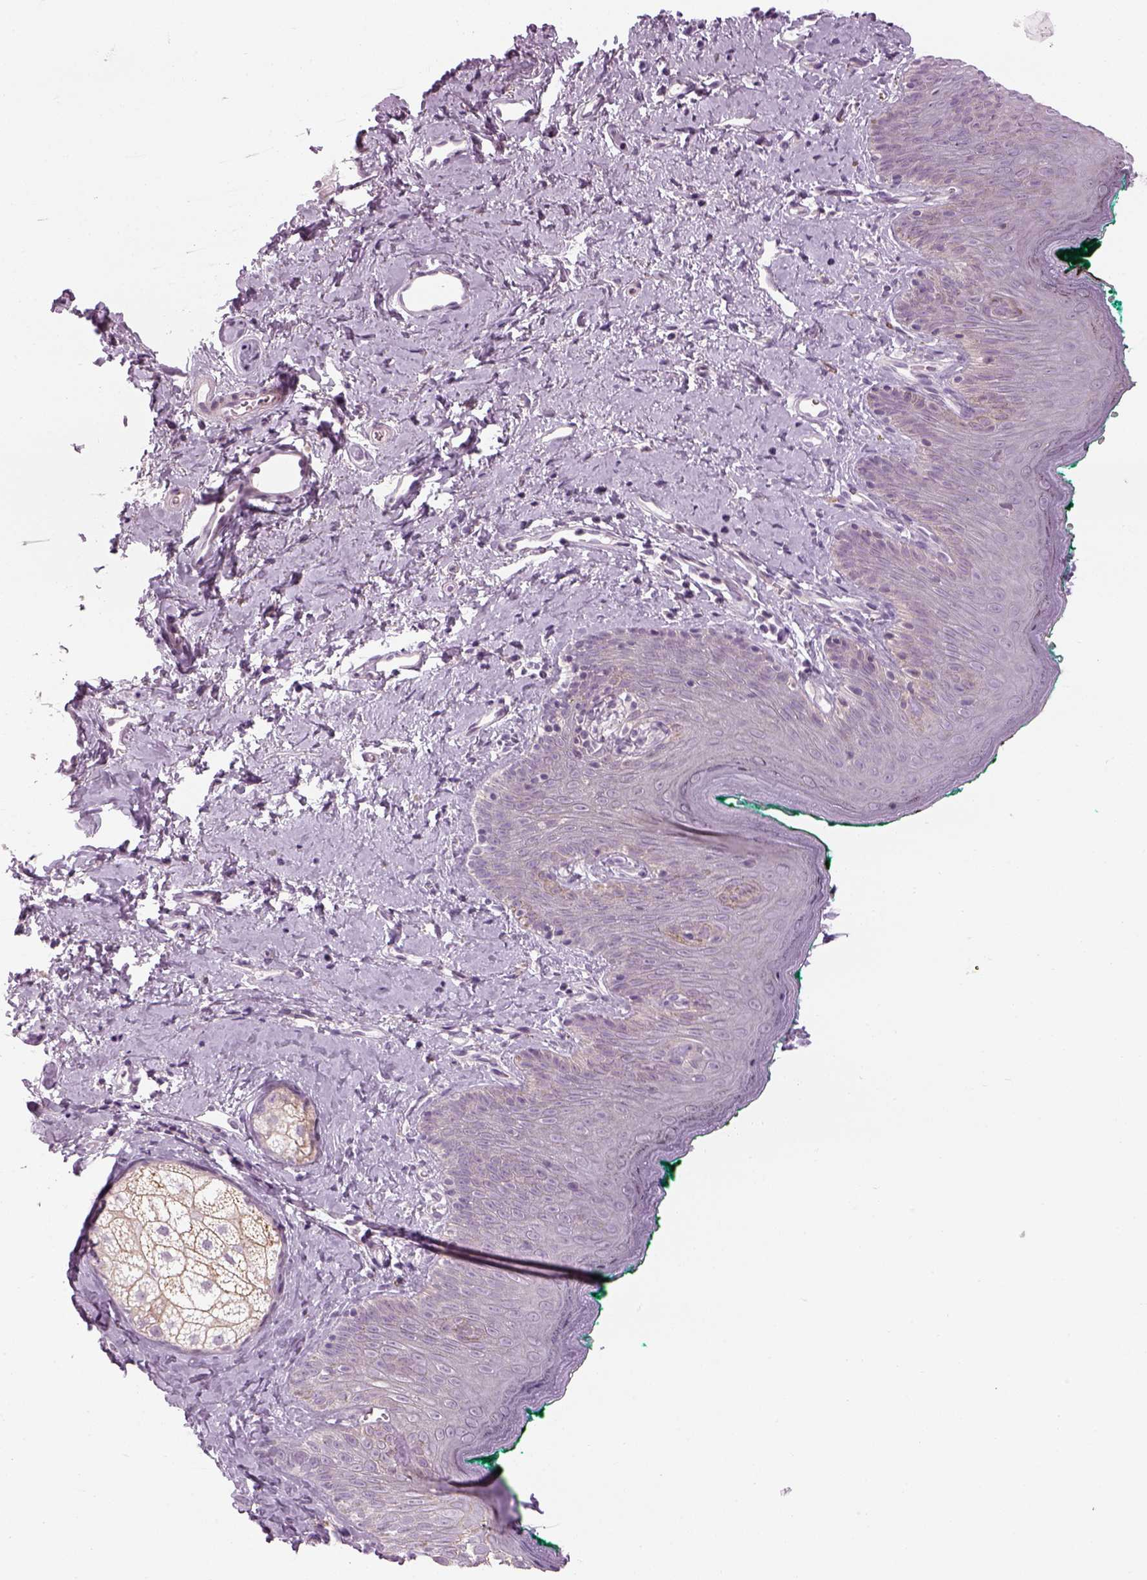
{"staining": {"intensity": "negative", "quantity": "none", "location": "none"}, "tissue": "skin", "cell_type": "Epidermal cells", "image_type": "normal", "snomed": [{"axis": "morphology", "description": "Normal tissue, NOS"}, {"axis": "topography", "description": "Vulva"}], "caption": "A photomicrograph of human skin is negative for staining in epidermal cells. (DAB IHC visualized using brightfield microscopy, high magnification).", "gene": "LRRIQ3", "patient": {"sex": "female", "age": 66}}